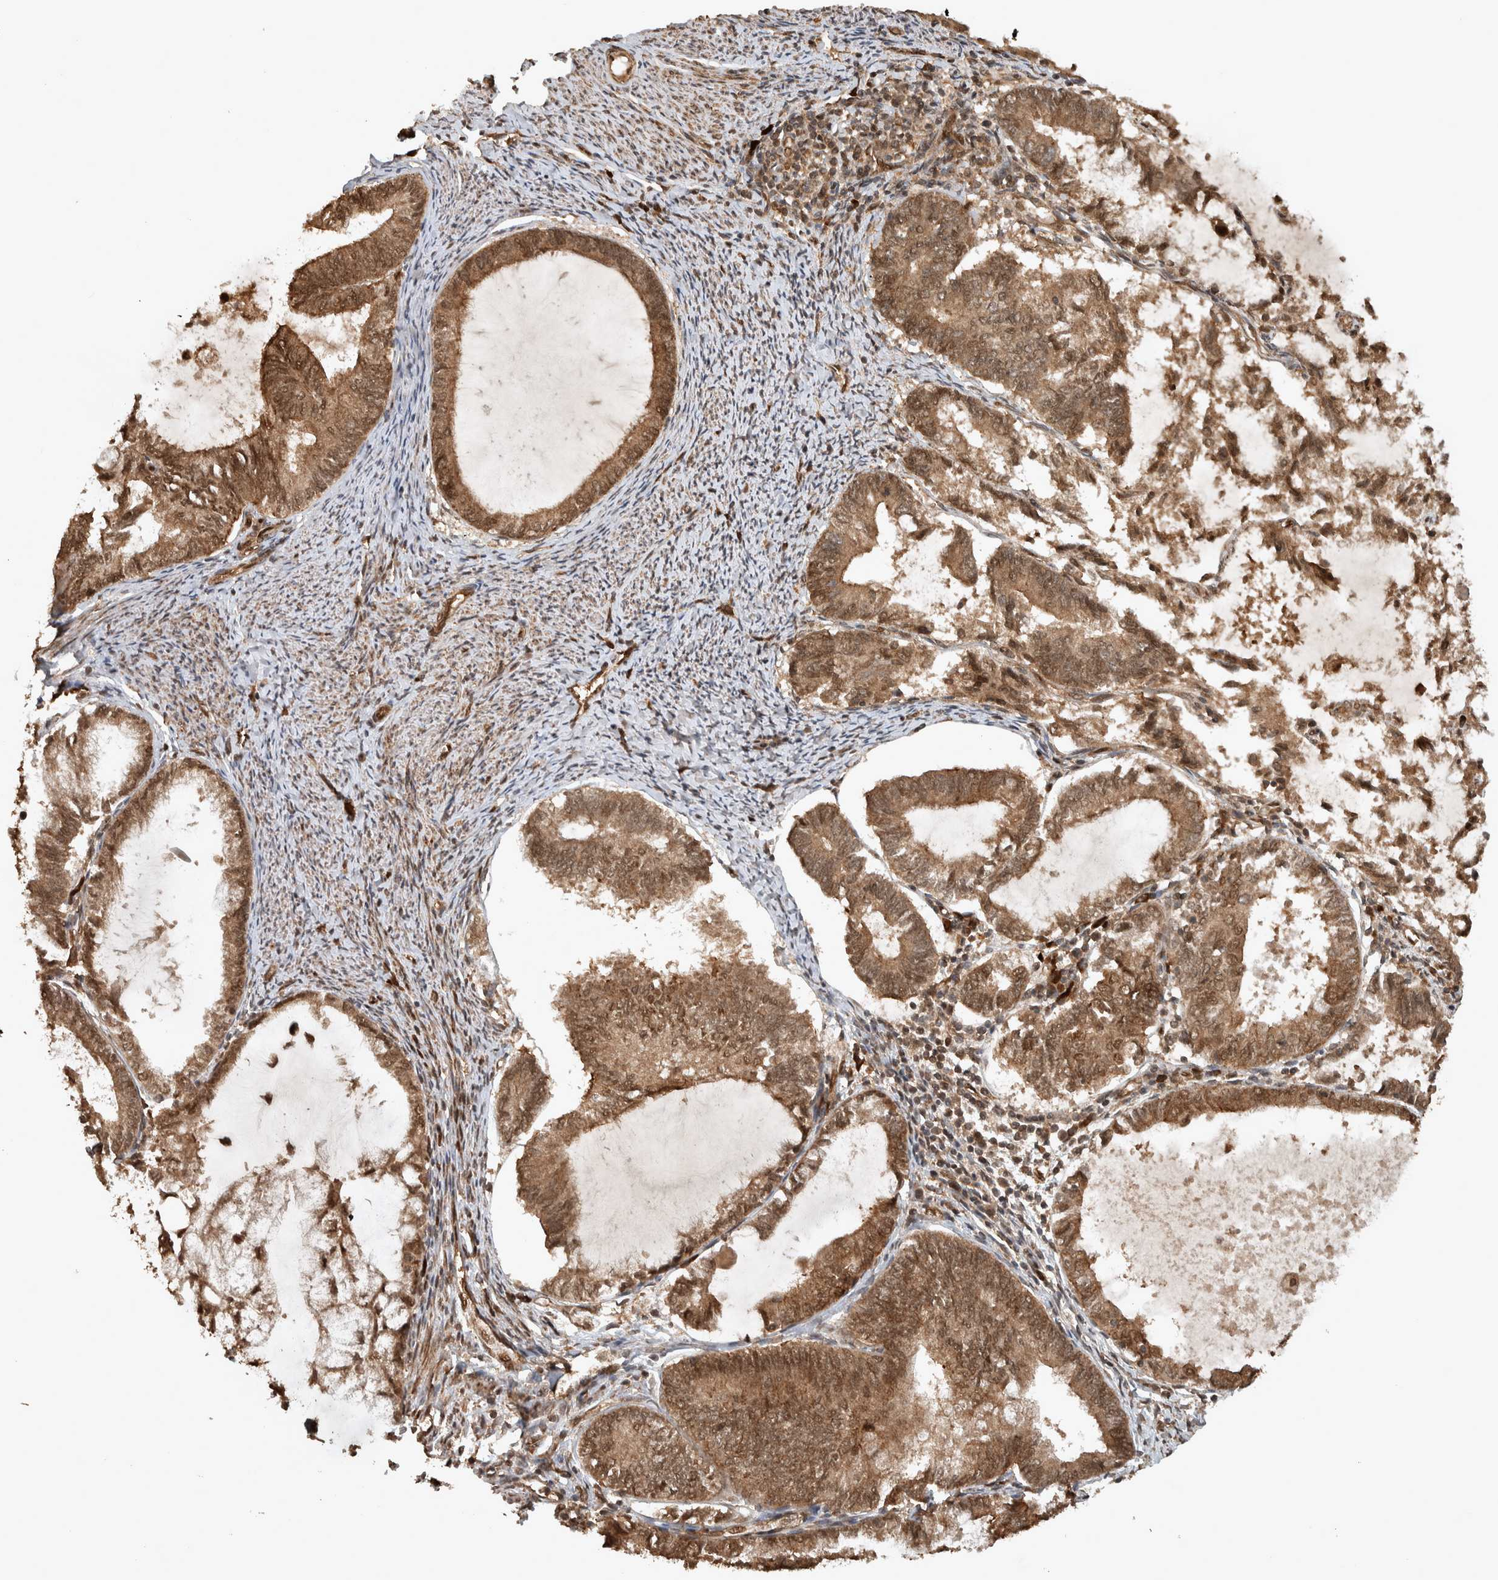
{"staining": {"intensity": "moderate", "quantity": ">75%", "location": "cytoplasmic/membranous,nuclear"}, "tissue": "endometrial cancer", "cell_type": "Tumor cells", "image_type": "cancer", "snomed": [{"axis": "morphology", "description": "Adenocarcinoma, NOS"}, {"axis": "topography", "description": "Endometrium"}], "caption": "Tumor cells show medium levels of moderate cytoplasmic/membranous and nuclear staining in approximately >75% of cells in endometrial adenocarcinoma.", "gene": "CNTROB", "patient": {"sex": "female", "age": 86}}